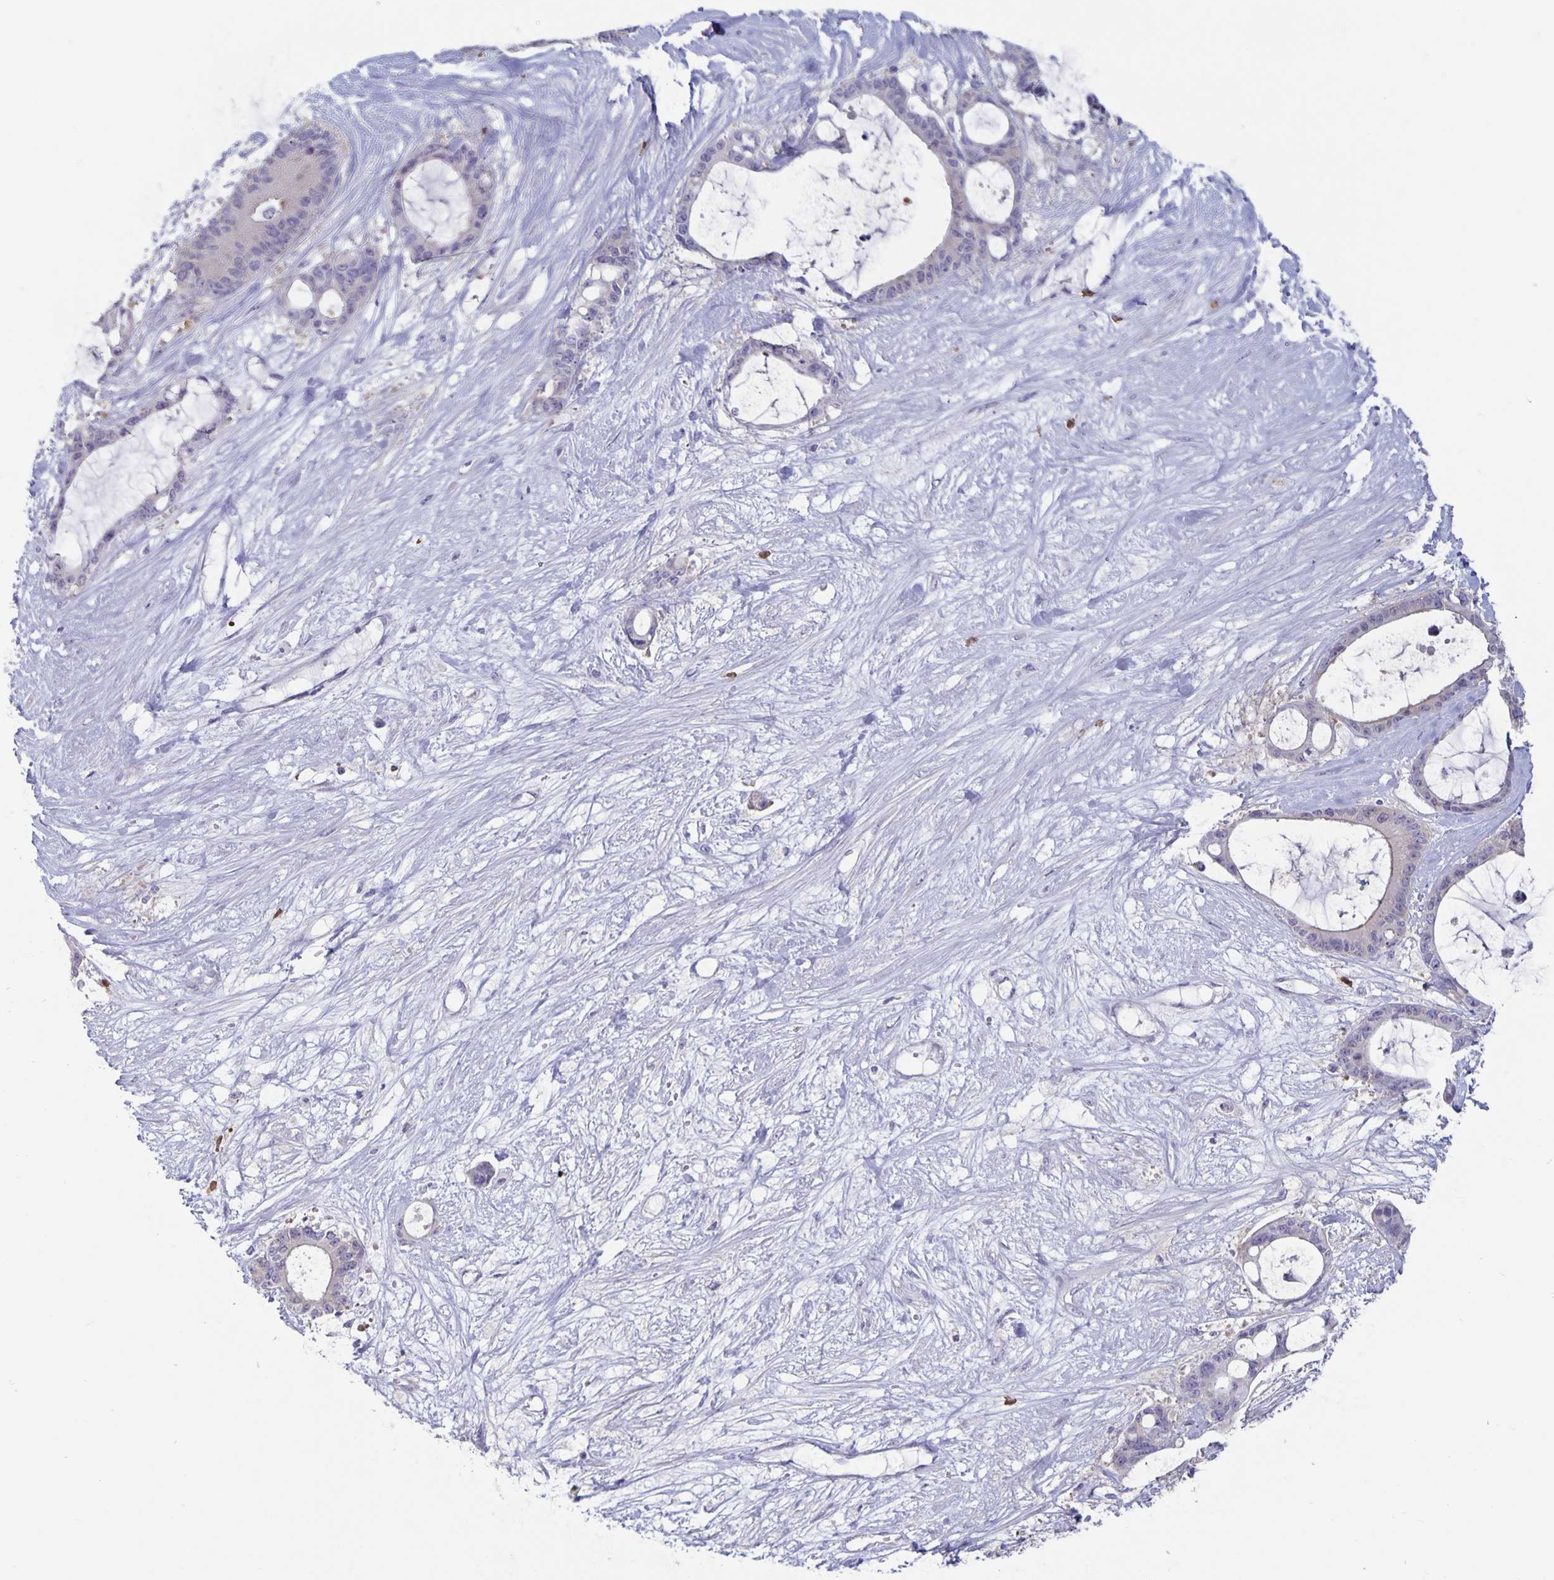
{"staining": {"intensity": "negative", "quantity": "none", "location": "none"}, "tissue": "liver cancer", "cell_type": "Tumor cells", "image_type": "cancer", "snomed": [{"axis": "morphology", "description": "Normal tissue, NOS"}, {"axis": "morphology", "description": "Cholangiocarcinoma"}, {"axis": "topography", "description": "Liver"}, {"axis": "topography", "description": "Peripheral nerve tissue"}], "caption": "DAB (3,3'-diaminobenzidine) immunohistochemical staining of human liver cancer demonstrates no significant positivity in tumor cells.", "gene": "PLCB3", "patient": {"sex": "female", "age": 73}}